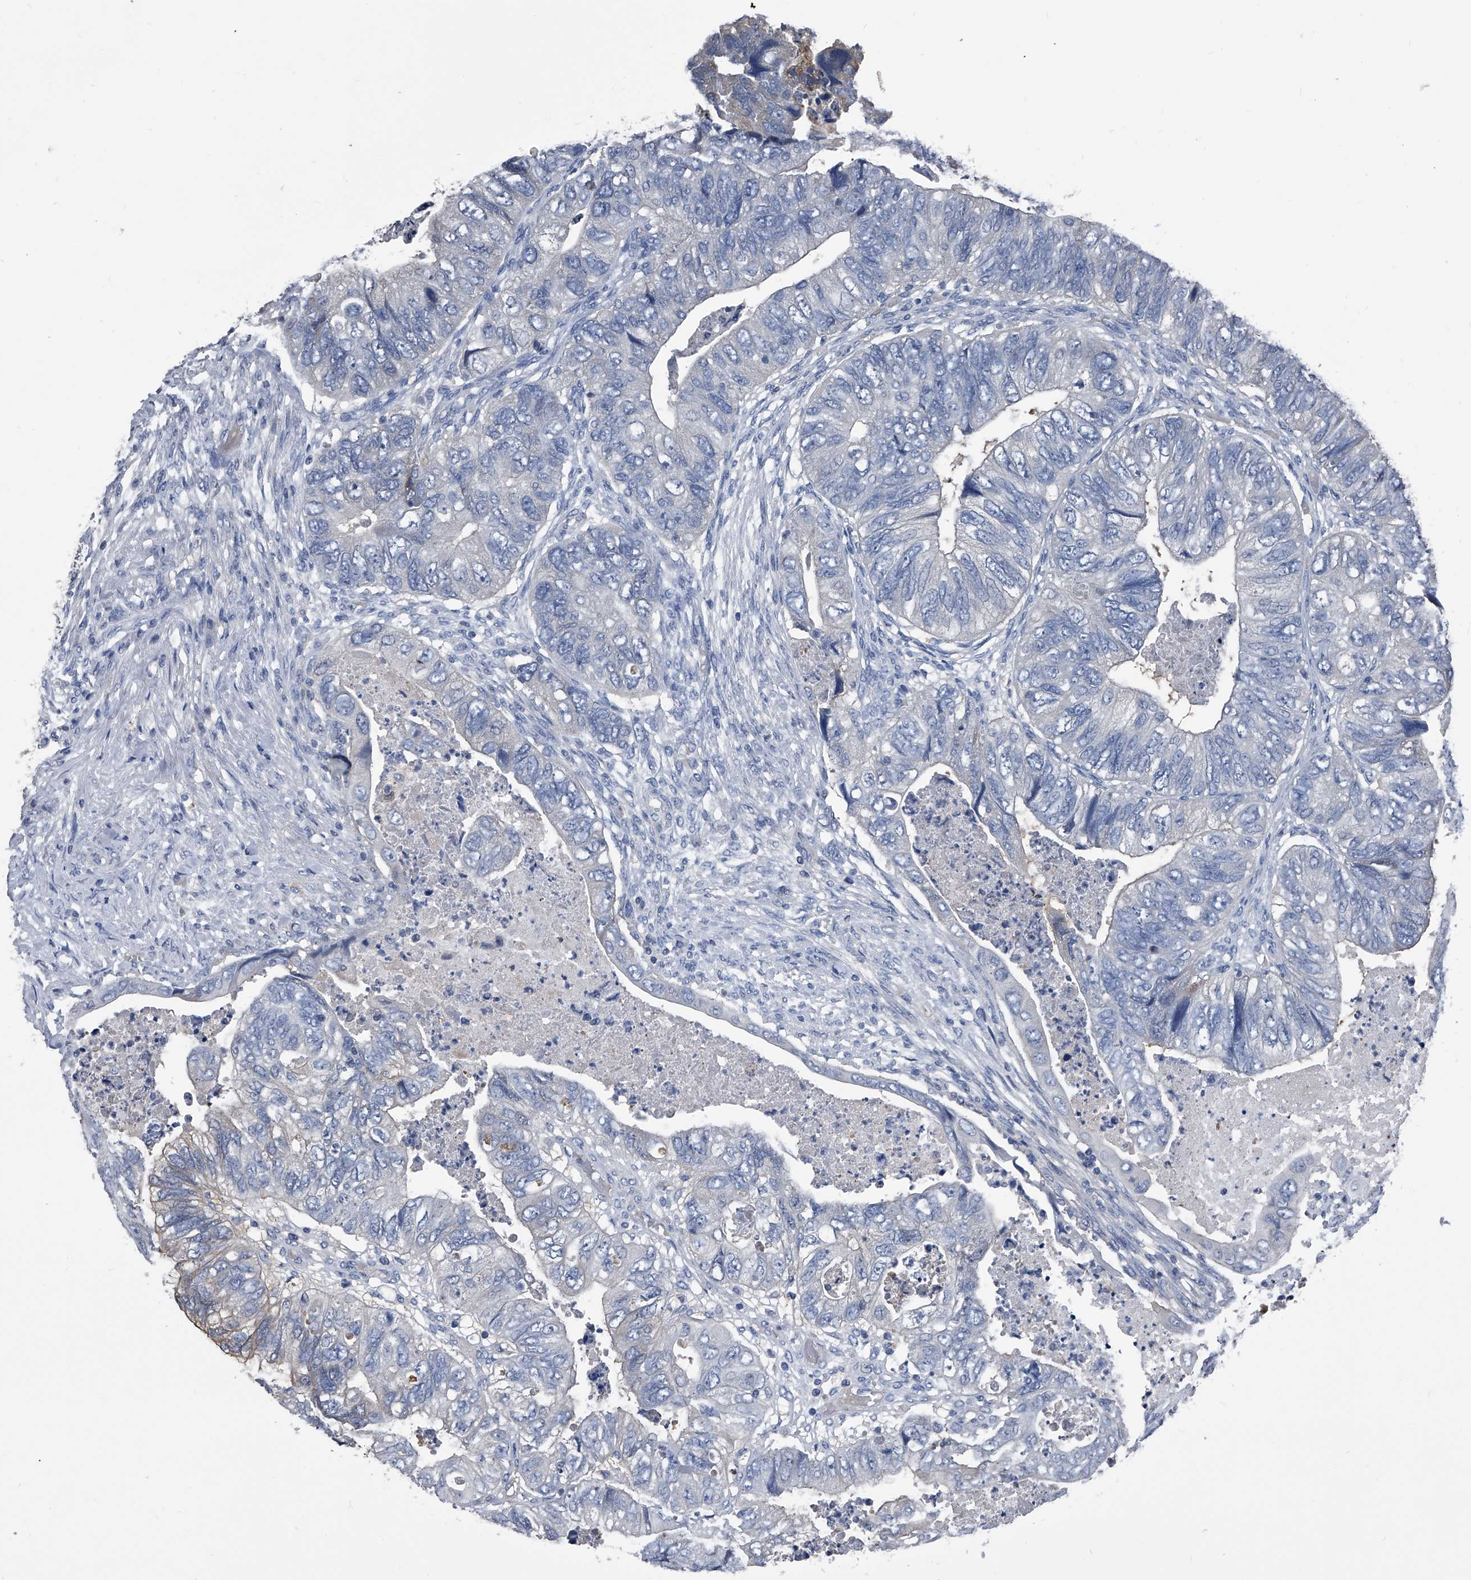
{"staining": {"intensity": "negative", "quantity": "none", "location": "none"}, "tissue": "colorectal cancer", "cell_type": "Tumor cells", "image_type": "cancer", "snomed": [{"axis": "morphology", "description": "Adenocarcinoma, NOS"}, {"axis": "topography", "description": "Rectum"}], "caption": "An image of human colorectal cancer (adenocarcinoma) is negative for staining in tumor cells.", "gene": "KIF13A", "patient": {"sex": "male", "age": 63}}